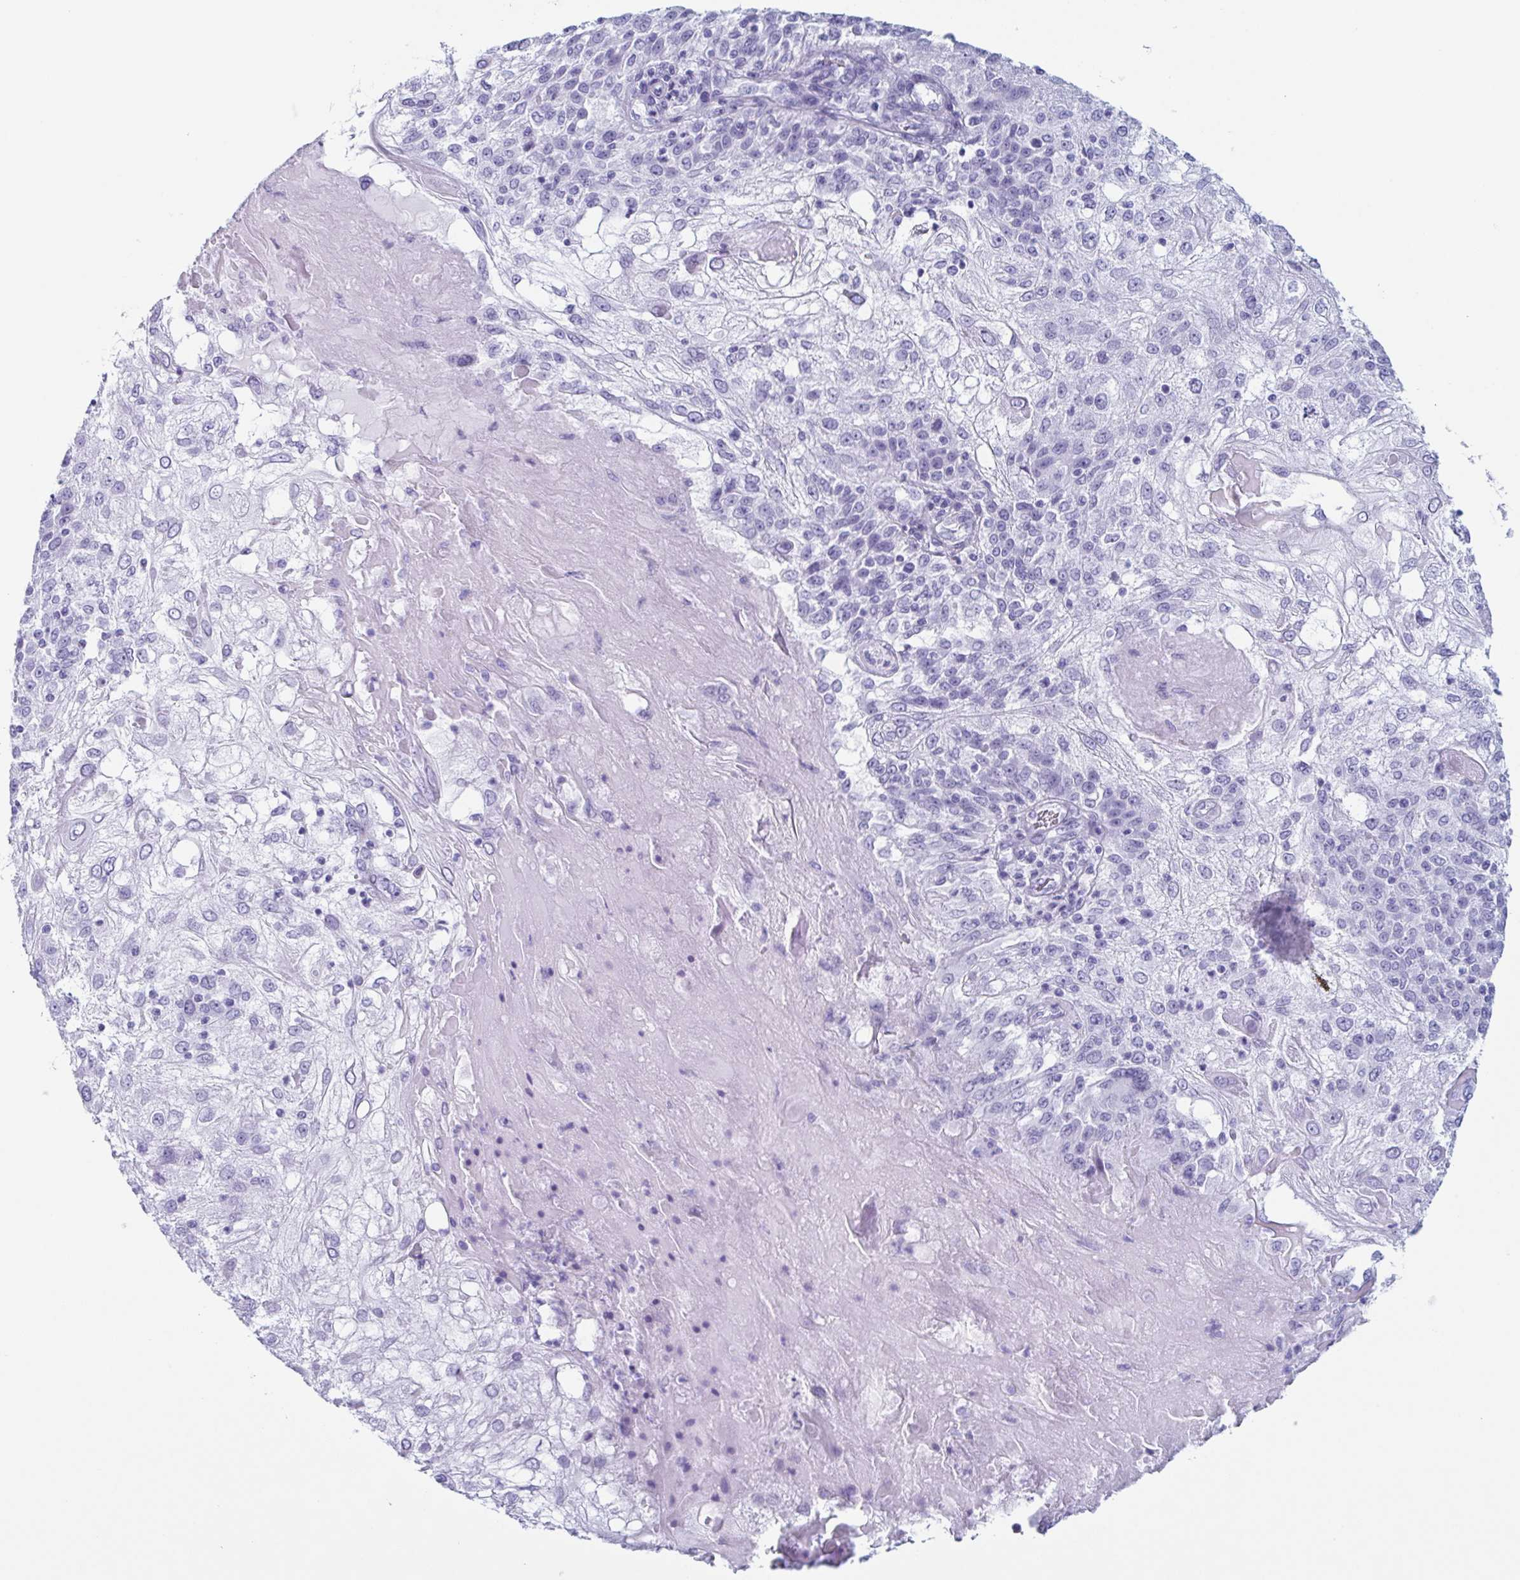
{"staining": {"intensity": "negative", "quantity": "none", "location": "none"}, "tissue": "skin cancer", "cell_type": "Tumor cells", "image_type": "cancer", "snomed": [{"axis": "morphology", "description": "Normal tissue, NOS"}, {"axis": "morphology", "description": "Squamous cell carcinoma, NOS"}, {"axis": "topography", "description": "Skin"}], "caption": "IHC micrograph of neoplastic tissue: human skin squamous cell carcinoma stained with DAB (3,3'-diaminobenzidine) exhibits no significant protein expression in tumor cells.", "gene": "ENKUR", "patient": {"sex": "female", "age": 83}}